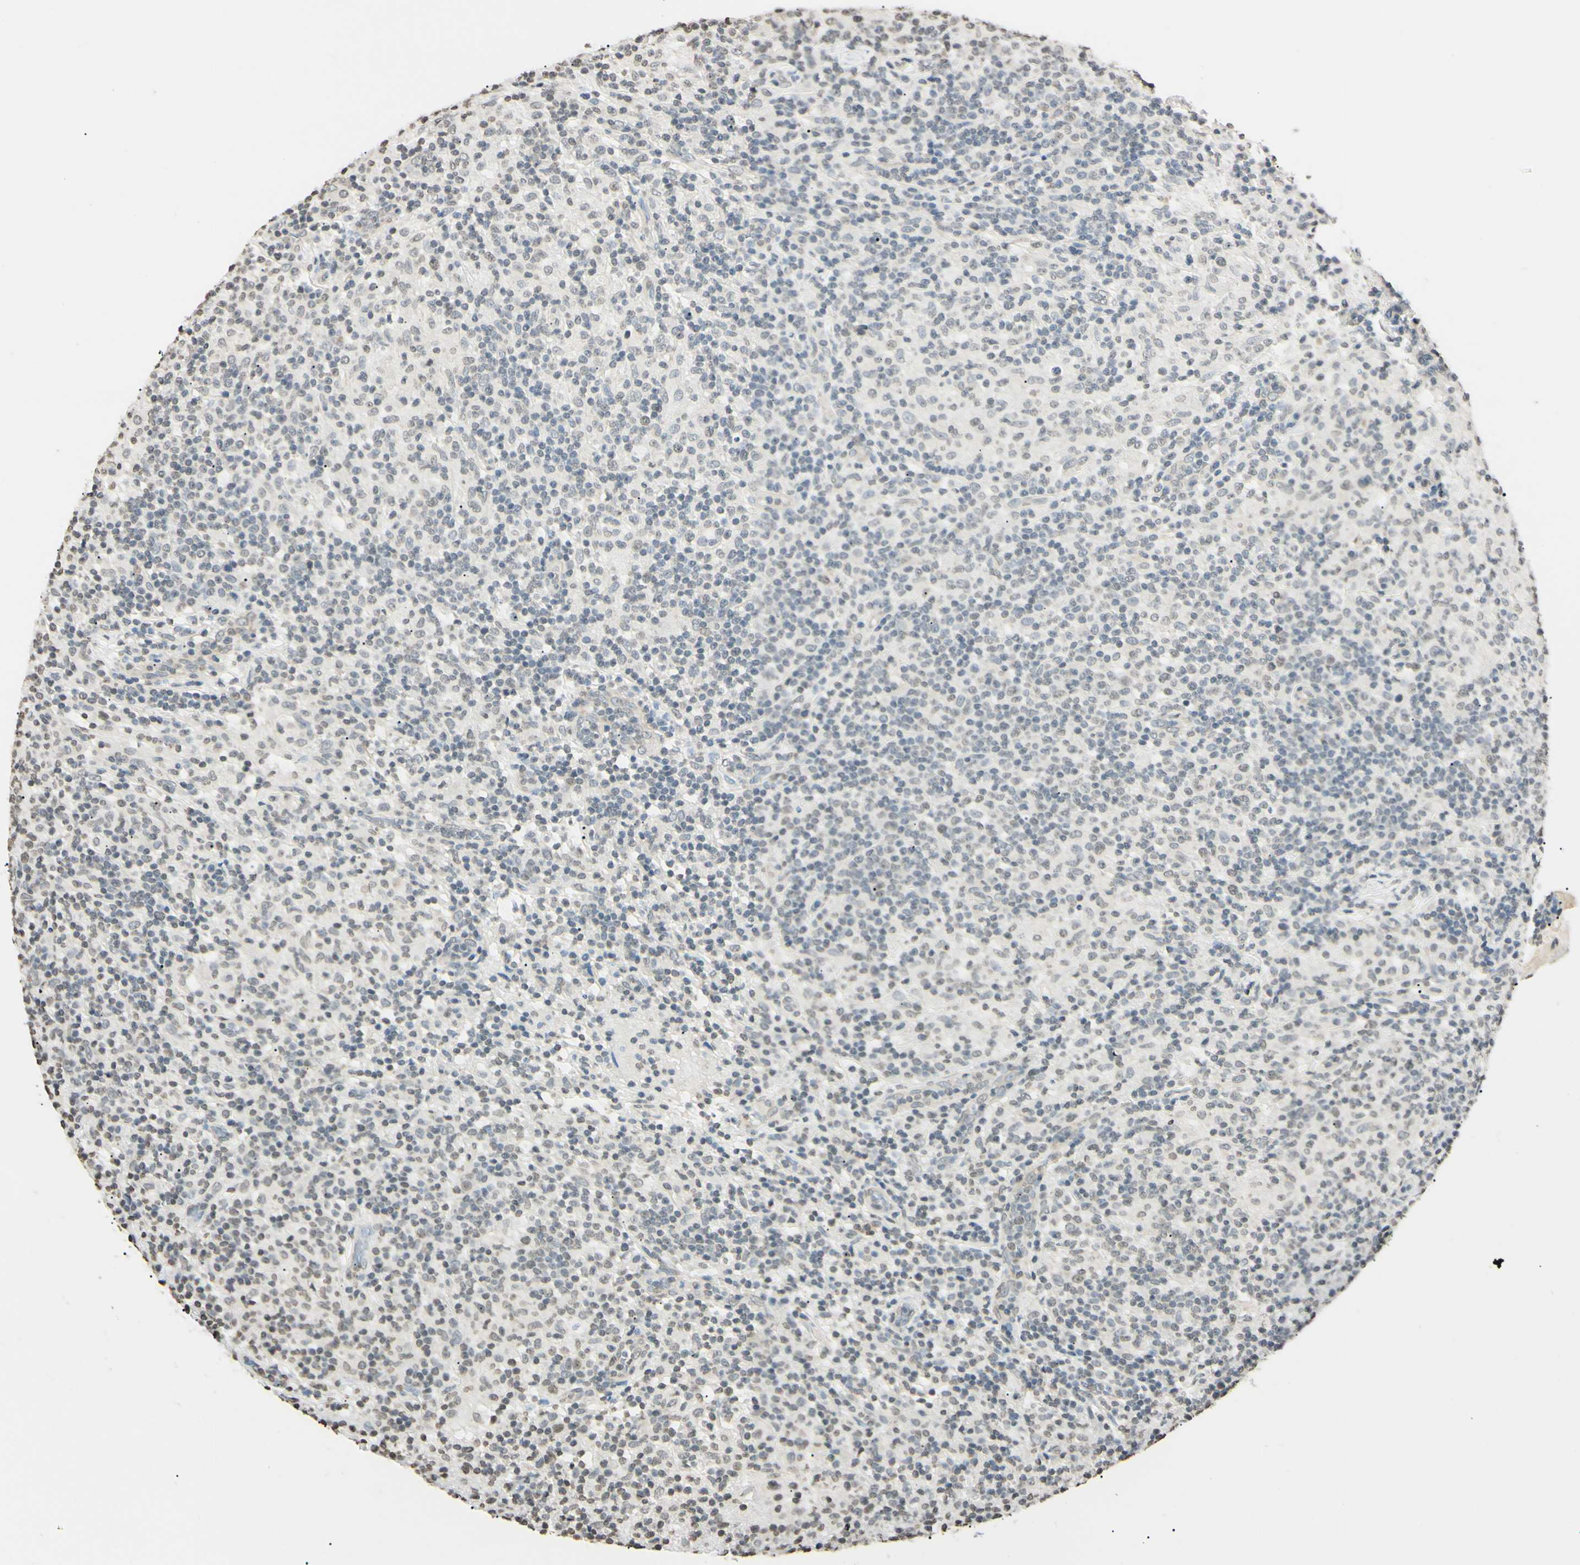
{"staining": {"intensity": "weak", "quantity": "<25%", "location": "nuclear"}, "tissue": "lymphoma", "cell_type": "Tumor cells", "image_type": "cancer", "snomed": [{"axis": "morphology", "description": "Hodgkin's disease, NOS"}, {"axis": "topography", "description": "Lymph node"}], "caption": "There is no significant positivity in tumor cells of lymphoma.", "gene": "CDC45", "patient": {"sex": "male", "age": 70}}